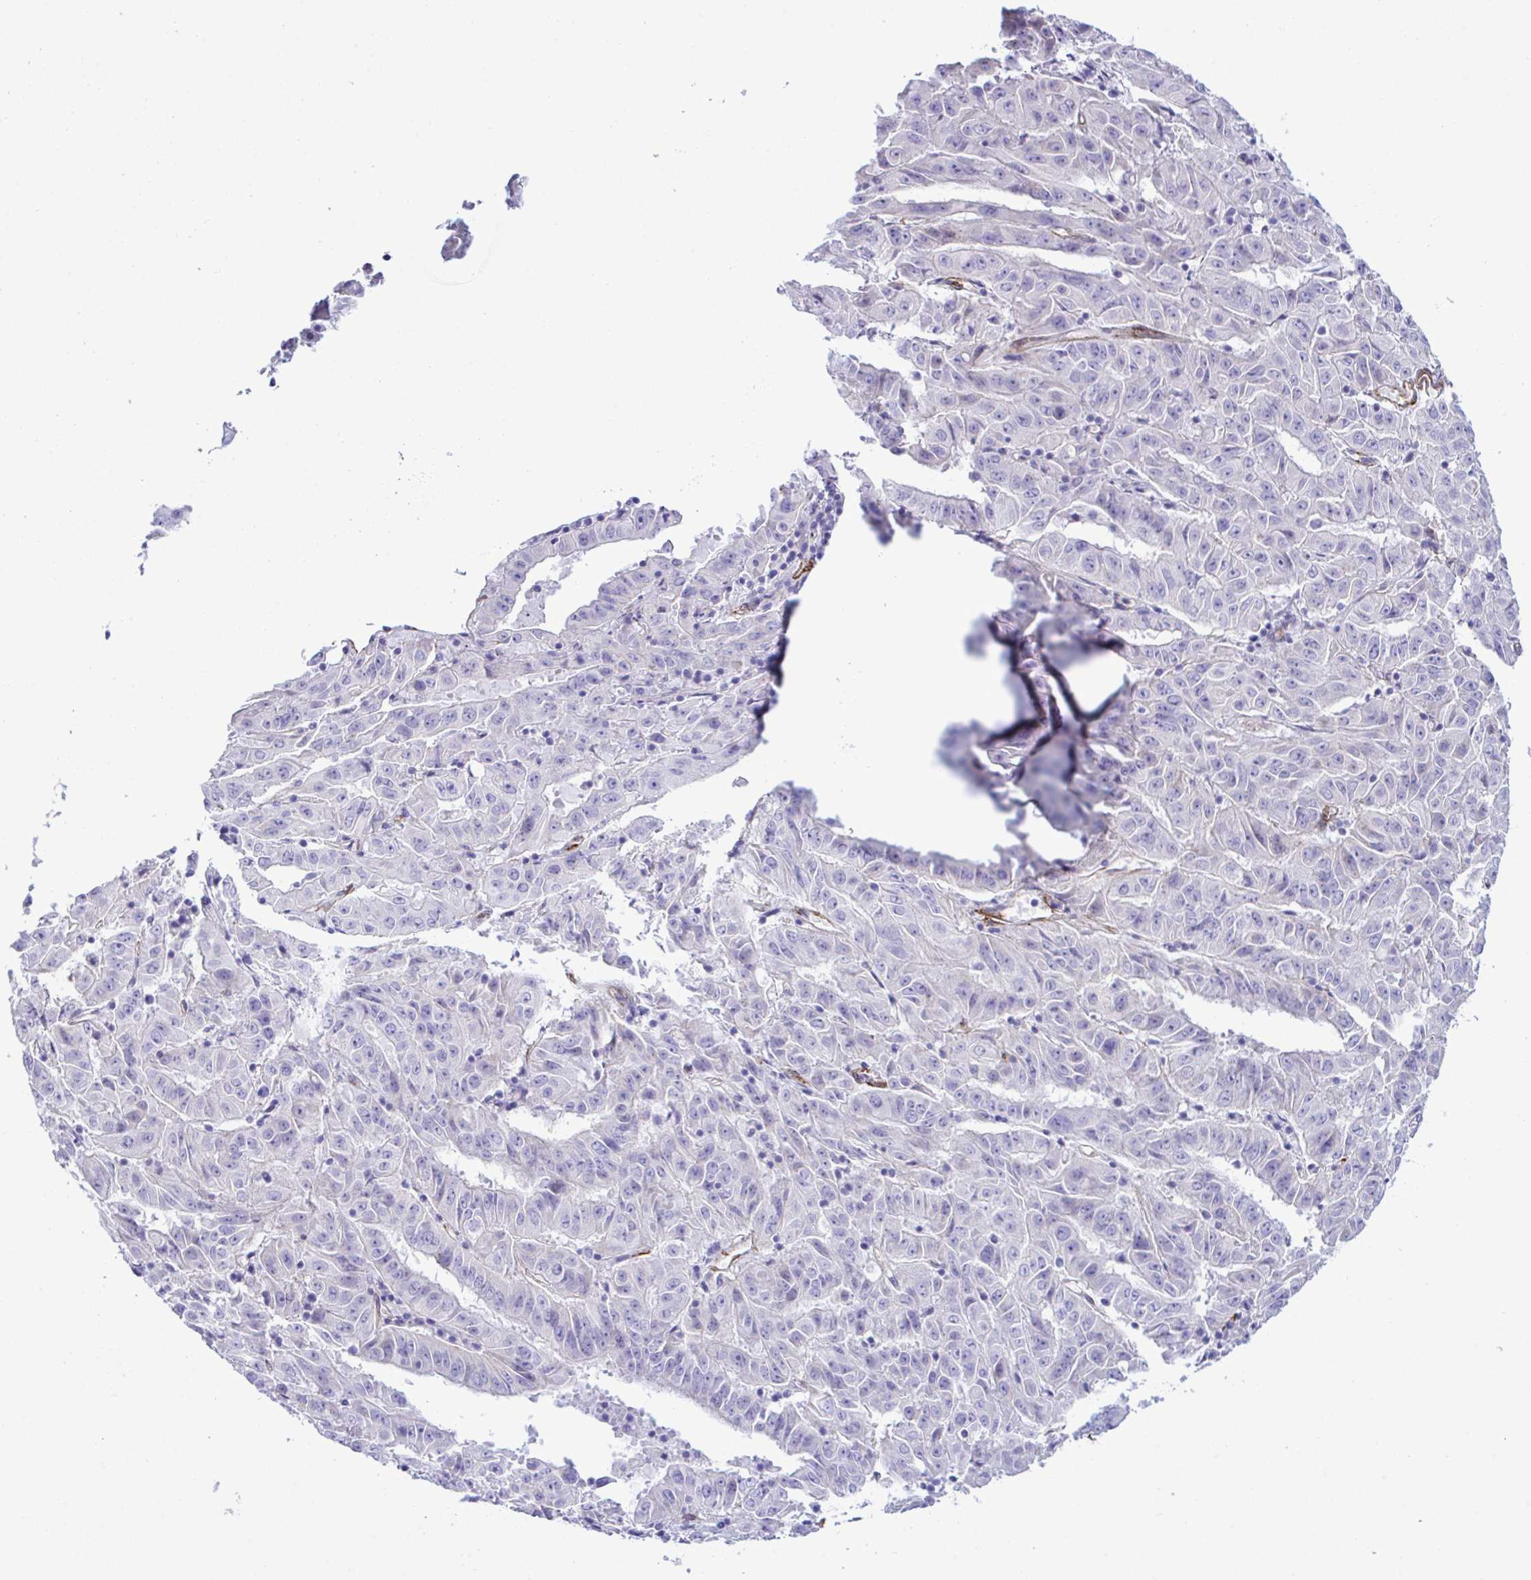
{"staining": {"intensity": "negative", "quantity": "none", "location": "none"}, "tissue": "pancreatic cancer", "cell_type": "Tumor cells", "image_type": "cancer", "snomed": [{"axis": "morphology", "description": "Adenocarcinoma, NOS"}, {"axis": "topography", "description": "Pancreas"}], "caption": "Pancreatic cancer was stained to show a protein in brown. There is no significant positivity in tumor cells. Nuclei are stained in blue.", "gene": "SYNPO2L", "patient": {"sex": "male", "age": 63}}